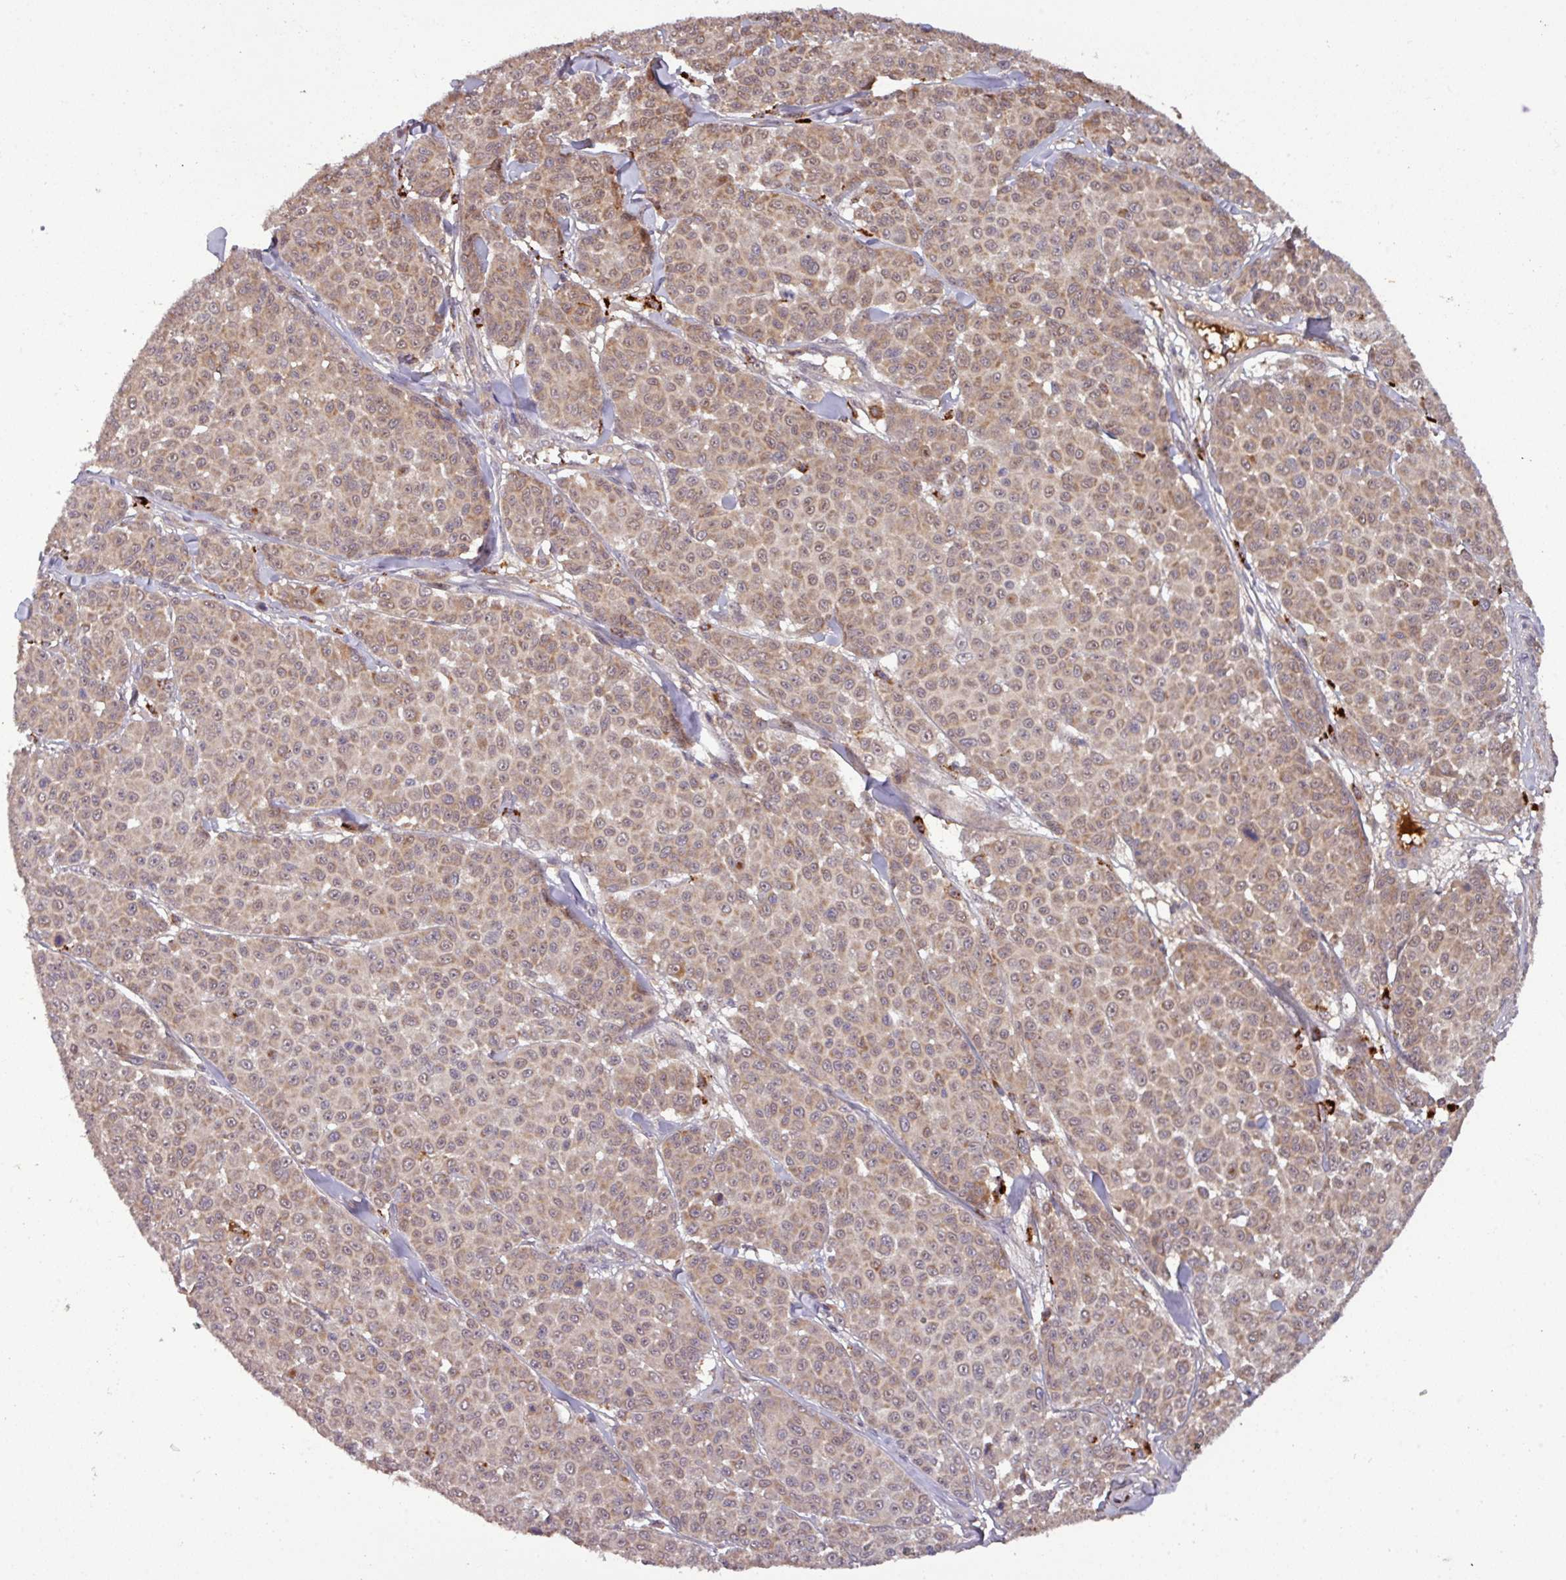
{"staining": {"intensity": "weak", "quantity": ">75%", "location": "cytoplasmic/membranous,nuclear"}, "tissue": "melanoma", "cell_type": "Tumor cells", "image_type": "cancer", "snomed": [{"axis": "morphology", "description": "Malignant melanoma, NOS"}, {"axis": "topography", "description": "Skin"}], "caption": "There is low levels of weak cytoplasmic/membranous and nuclear expression in tumor cells of melanoma, as demonstrated by immunohistochemical staining (brown color).", "gene": "PUS1", "patient": {"sex": "male", "age": 46}}